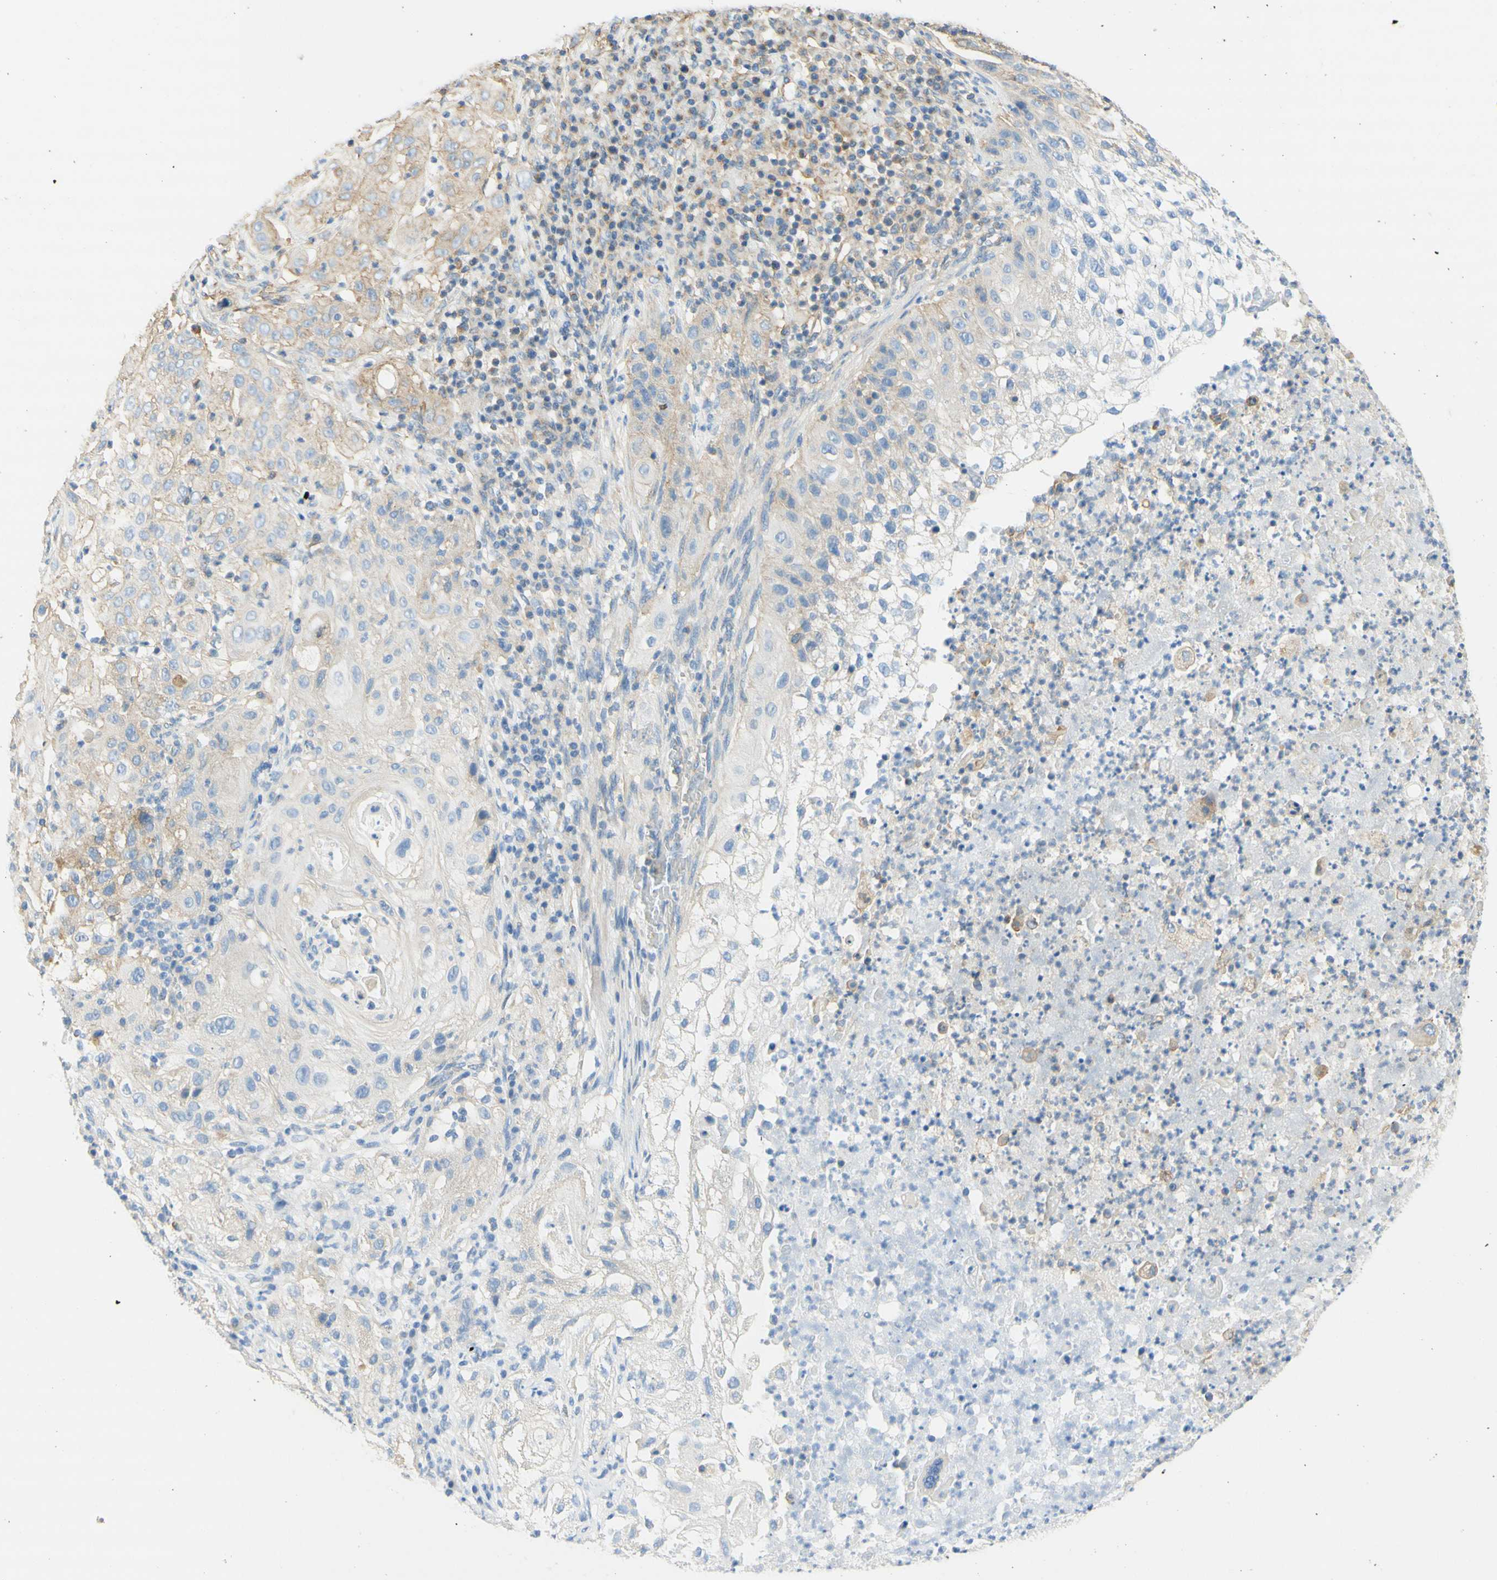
{"staining": {"intensity": "weak", "quantity": "25%-75%", "location": "cytoplasmic/membranous"}, "tissue": "lung cancer", "cell_type": "Tumor cells", "image_type": "cancer", "snomed": [{"axis": "morphology", "description": "Inflammation, NOS"}, {"axis": "morphology", "description": "Squamous cell carcinoma, NOS"}, {"axis": "topography", "description": "Lymph node"}, {"axis": "topography", "description": "Soft tissue"}, {"axis": "topography", "description": "Lung"}], "caption": "Immunohistochemistry (IHC) image of neoplastic tissue: lung squamous cell carcinoma stained using IHC displays low levels of weak protein expression localized specifically in the cytoplasmic/membranous of tumor cells, appearing as a cytoplasmic/membranous brown color.", "gene": "CLTC", "patient": {"sex": "male", "age": 66}}